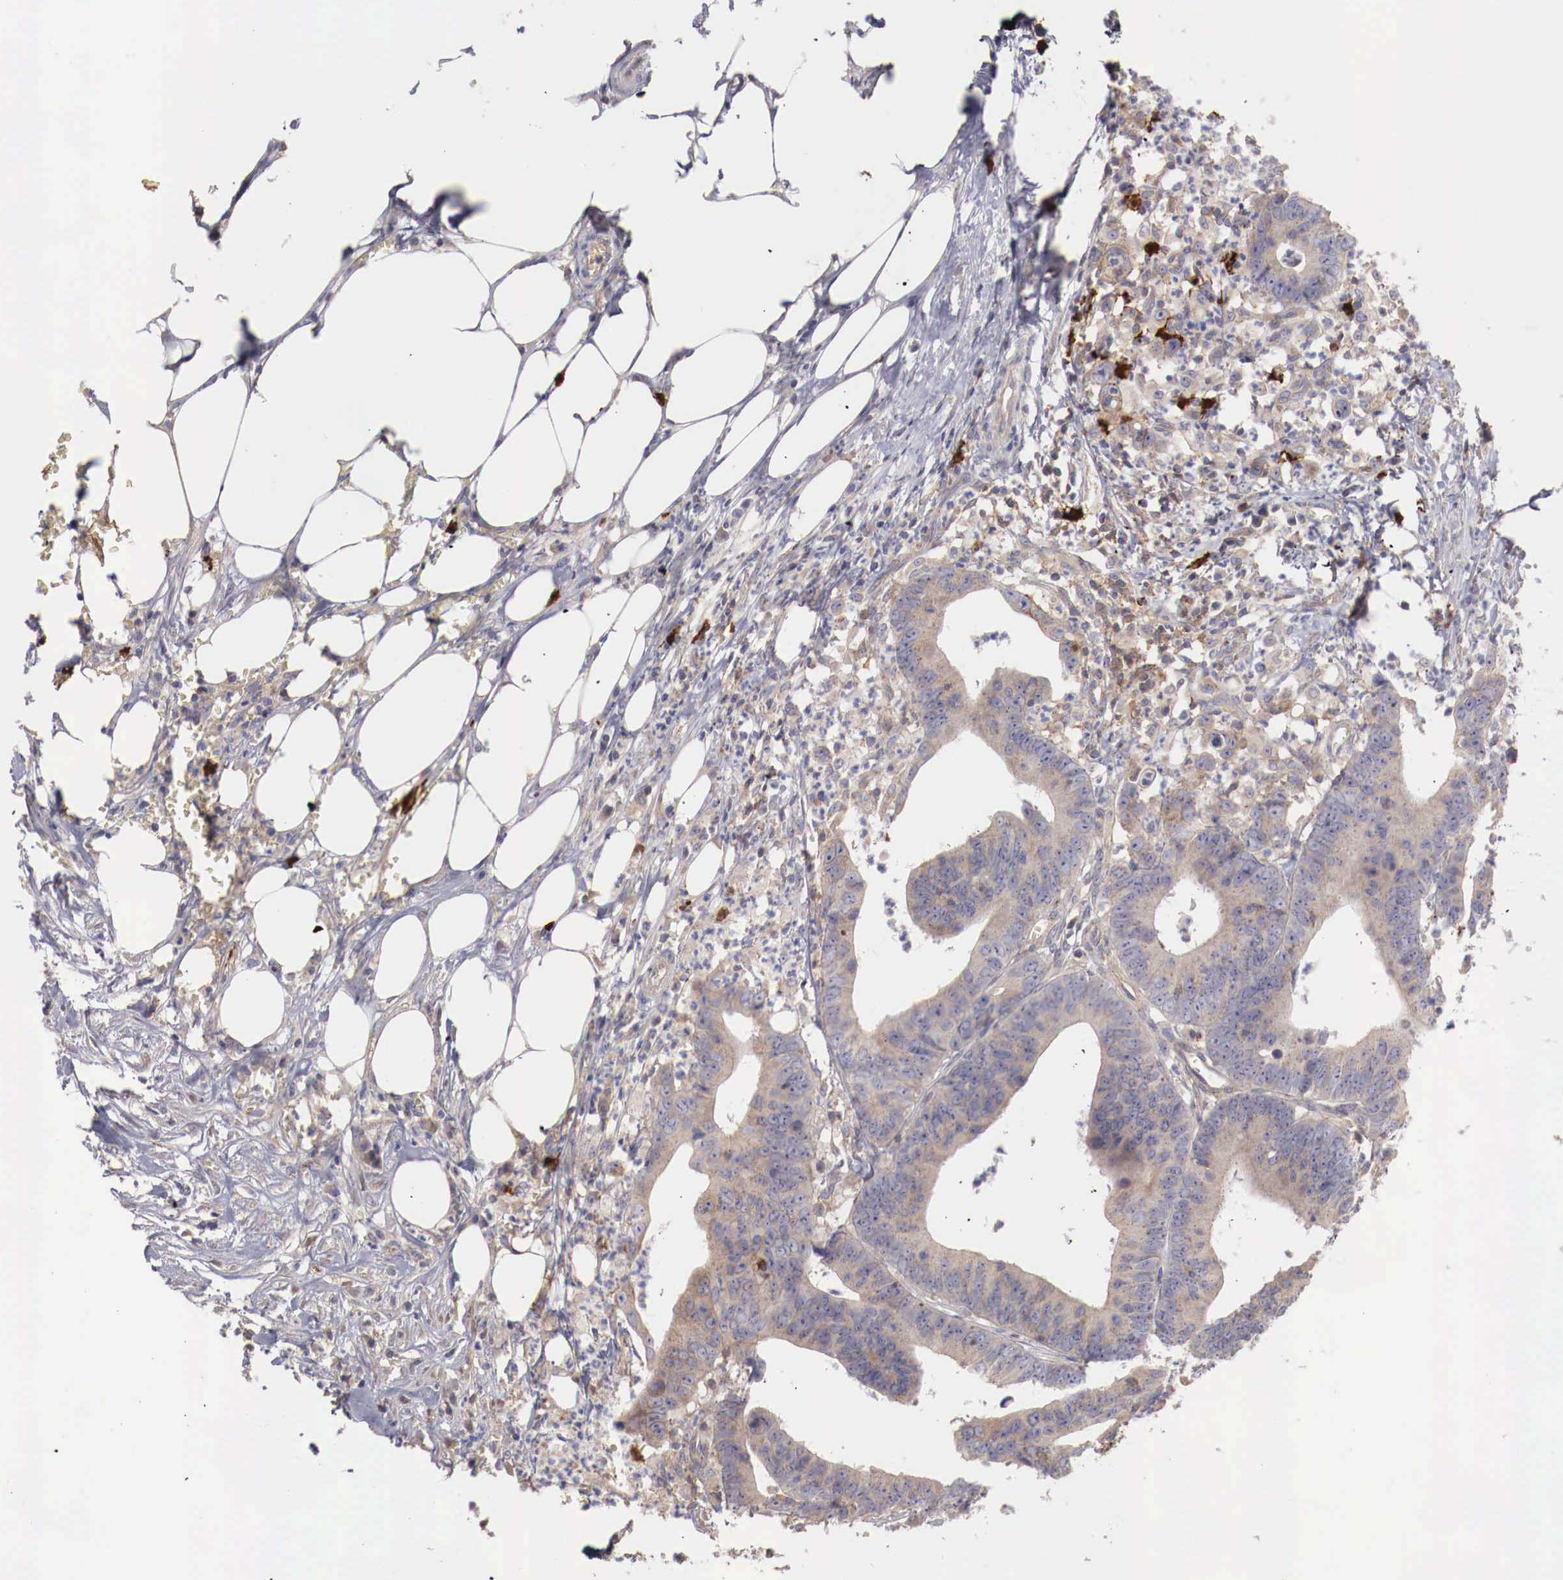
{"staining": {"intensity": "weak", "quantity": "25%-75%", "location": "cytoplasmic/membranous"}, "tissue": "colorectal cancer", "cell_type": "Tumor cells", "image_type": "cancer", "snomed": [{"axis": "morphology", "description": "Adenocarcinoma, NOS"}, {"axis": "topography", "description": "Colon"}], "caption": "Immunohistochemical staining of human adenocarcinoma (colorectal) shows low levels of weak cytoplasmic/membranous protein positivity in approximately 25%-75% of tumor cells.", "gene": "PITPNA", "patient": {"sex": "male", "age": 55}}